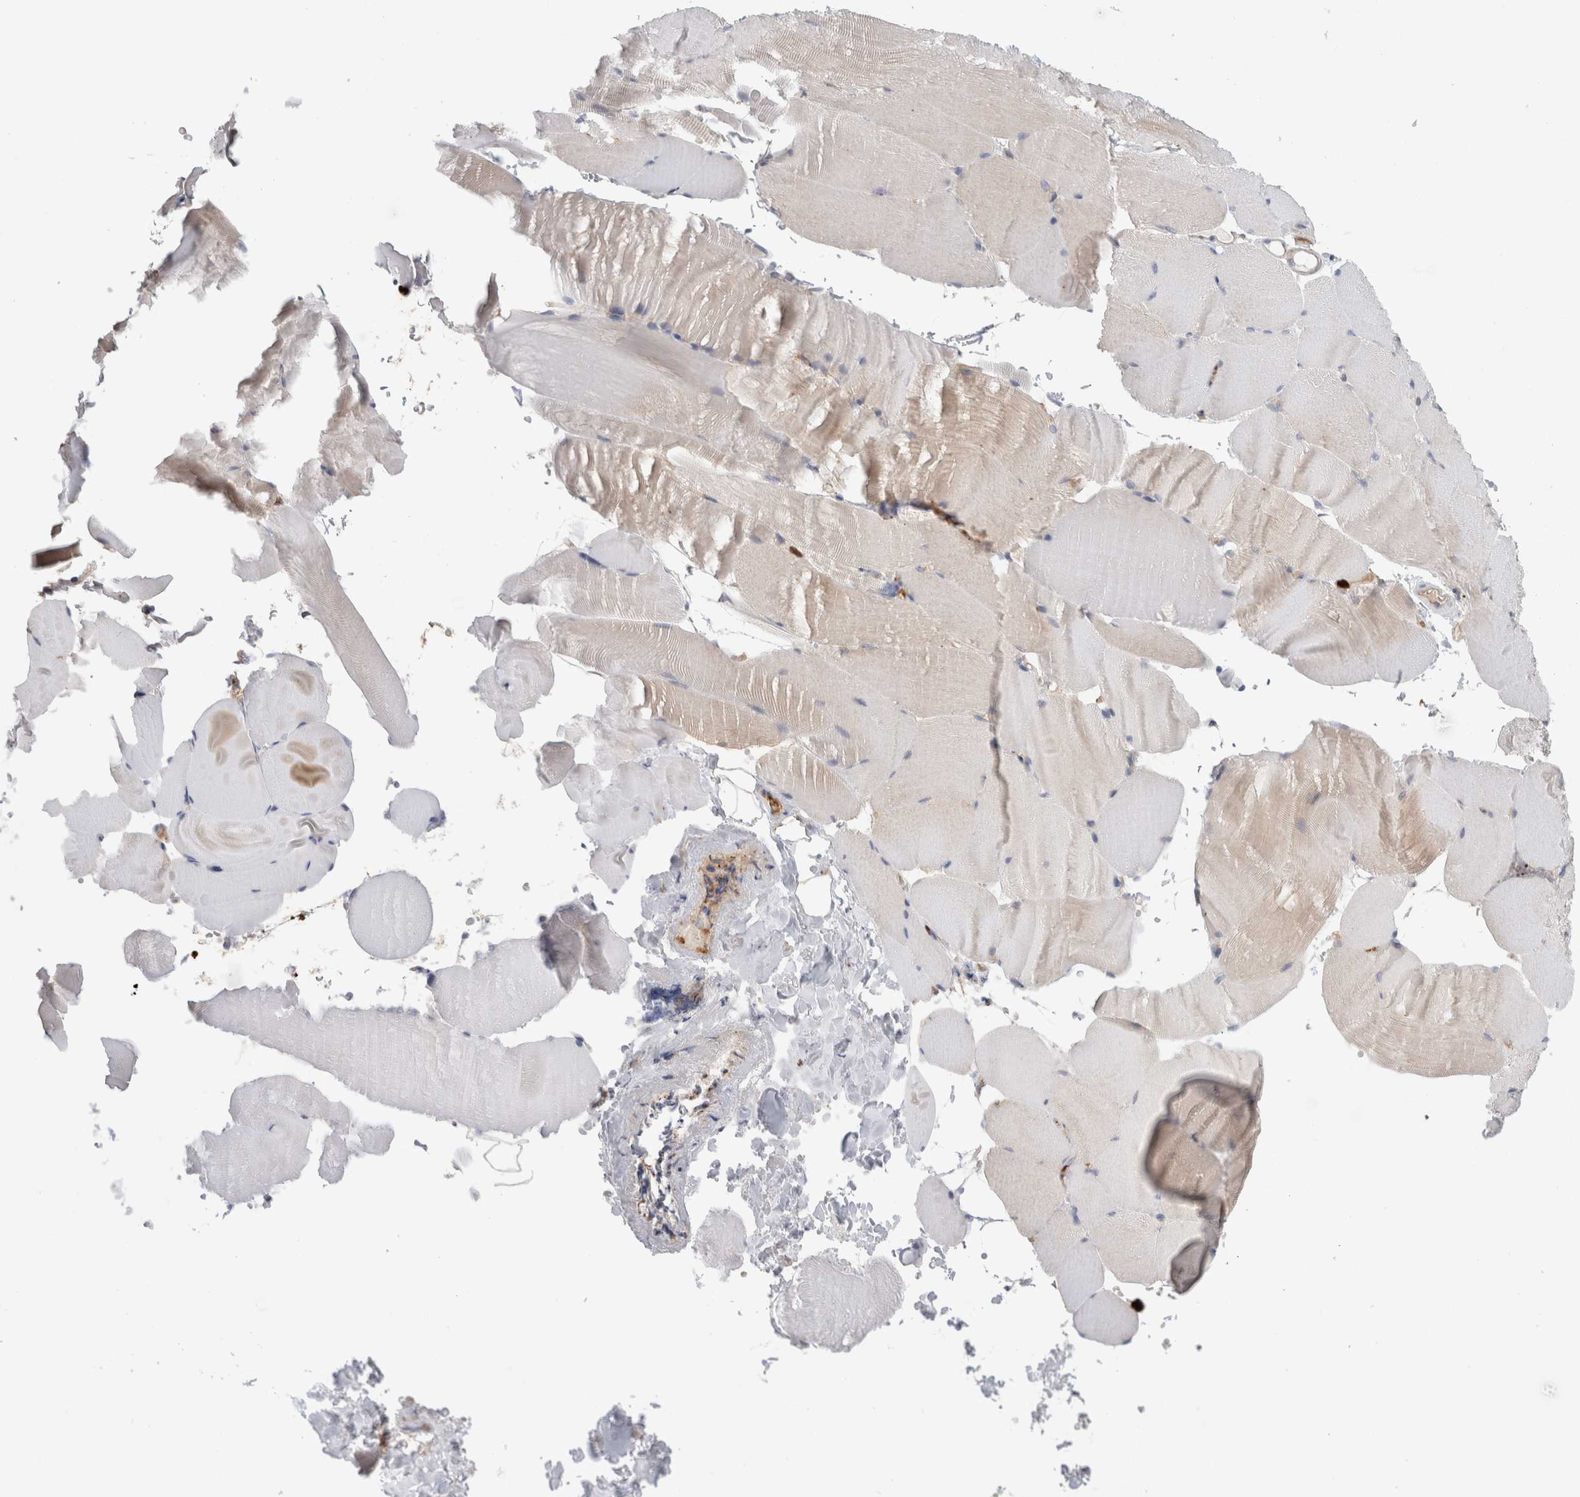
{"staining": {"intensity": "weak", "quantity": "<25%", "location": "cytoplasmic/membranous"}, "tissue": "skeletal muscle", "cell_type": "Myocytes", "image_type": "normal", "snomed": [{"axis": "morphology", "description": "Normal tissue, NOS"}, {"axis": "topography", "description": "Skeletal muscle"}, {"axis": "topography", "description": "Parathyroid gland"}], "caption": "Immunohistochemistry (IHC) image of unremarkable skeletal muscle: skeletal muscle stained with DAB shows no significant protein expression in myocytes. The staining was performed using DAB to visualize the protein expression in brown, while the nuclei were stained in blue with hematoxylin (Magnification: 20x).", "gene": "P4HA1", "patient": {"sex": "female", "age": 37}}